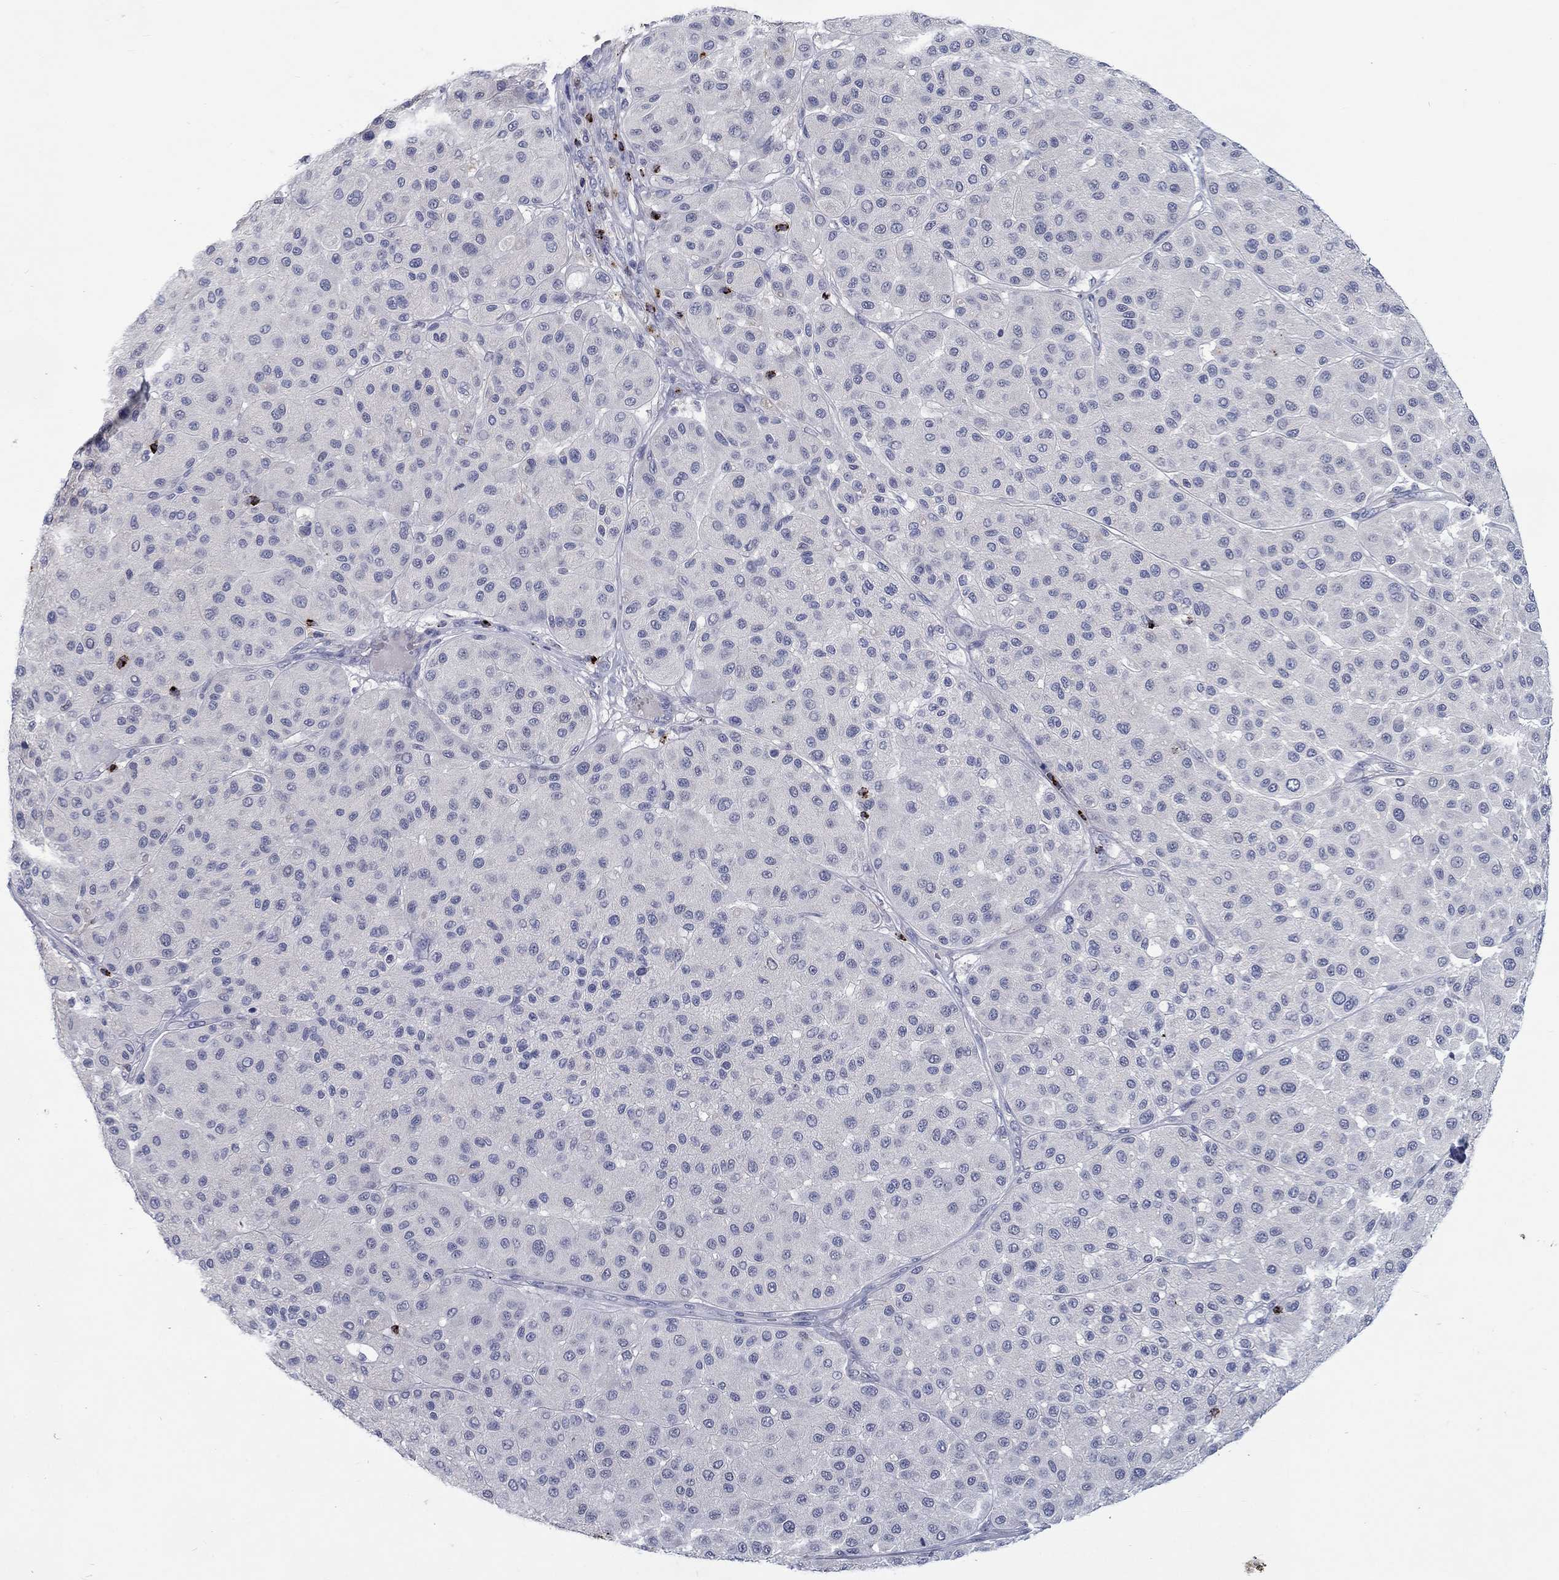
{"staining": {"intensity": "negative", "quantity": "none", "location": "none"}, "tissue": "melanoma", "cell_type": "Tumor cells", "image_type": "cancer", "snomed": [{"axis": "morphology", "description": "Malignant melanoma, Metastatic site"}, {"axis": "topography", "description": "Smooth muscle"}], "caption": "Protein analysis of melanoma demonstrates no significant staining in tumor cells.", "gene": "GZMA", "patient": {"sex": "male", "age": 41}}